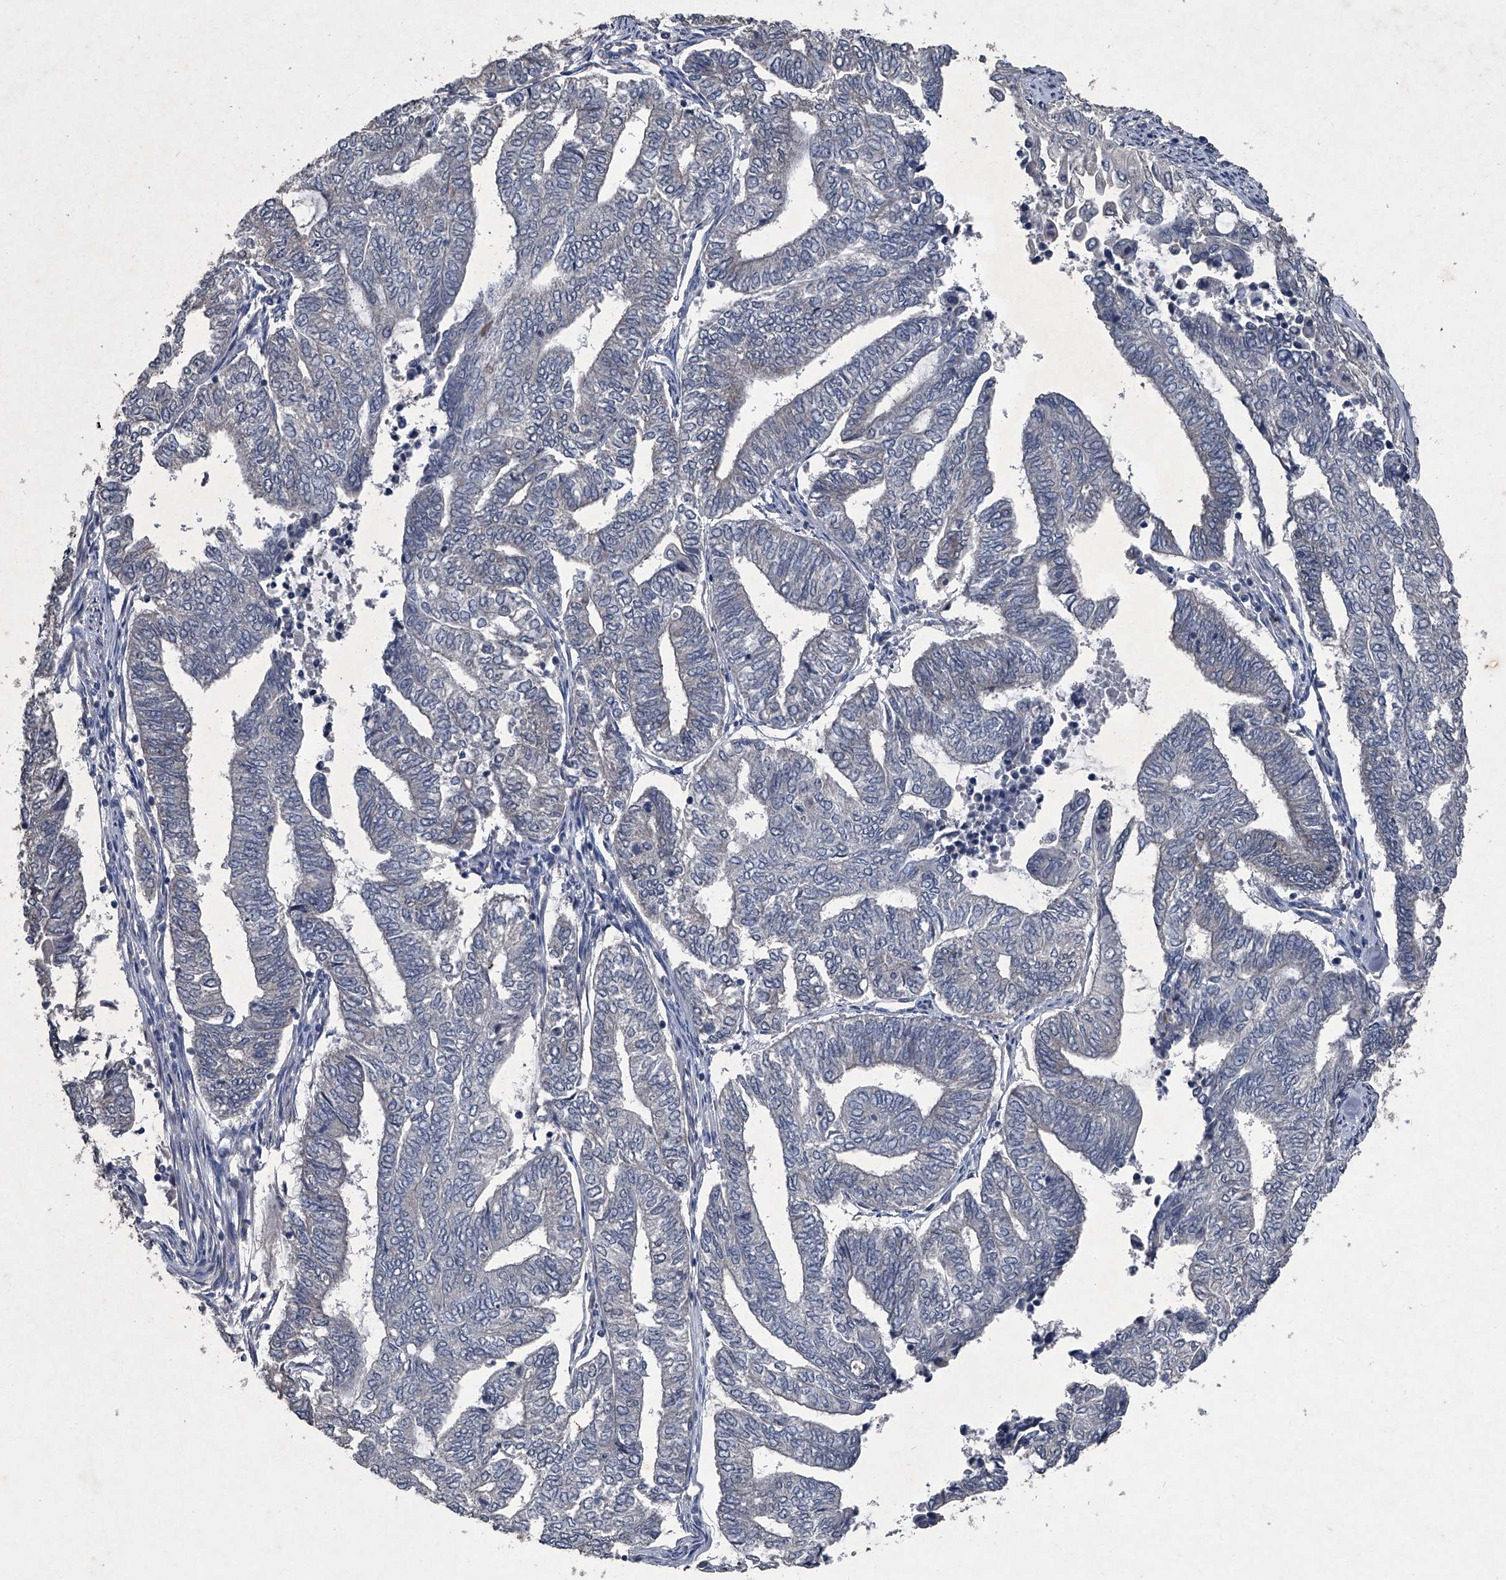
{"staining": {"intensity": "negative", "quantity": "none", "location": "none"}, "tissue": "endometrial cancer", "cell_type": "Tumor cells", "image_type": "cancer", "snomed": [{"axis": "morphology", "description": "Adenocarcinoma, NOS"}, {"axis": "topography", "description": "Uterus"}, {"axis": "topography", "description": "Endometrium"}], "caption": "Protein analysis of endometrial cancer exhibits no significant positivity in tumor cells.", "gene": "MAPKAP1", "patient": {"sex": "female", "age": 70}}